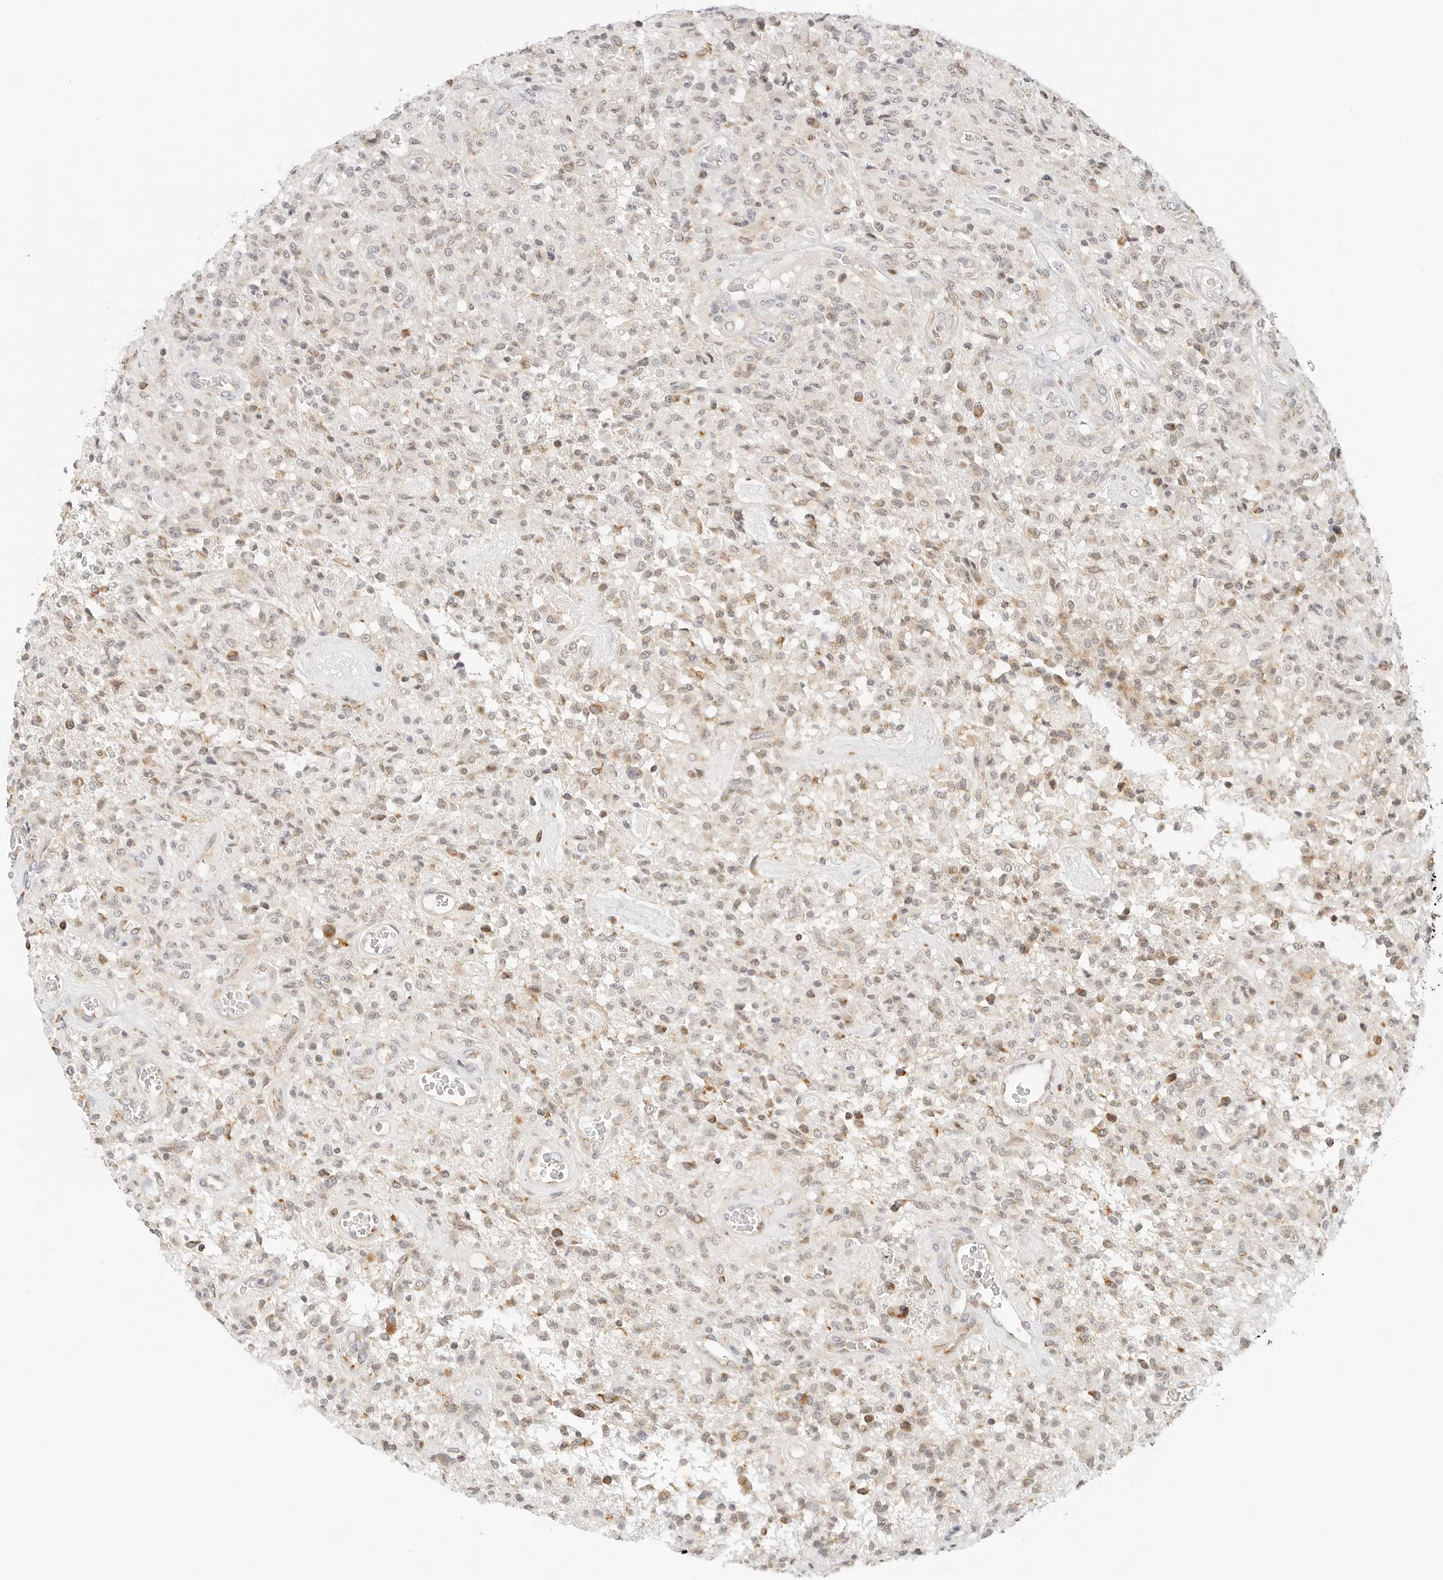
{"staining": {"intensity": "moderate", "quantity": "<25%", "location": "cytoplasmic/membranous"}, "tissue": "glioma", "cell_type": "Tumor cells", "image_type": "cancer", "snomed": [{"axis": "morphology", "description": "Glioma, malignant, High grade"}, {"axis": "topography", "description": "Brain"}], "caption": "Immunohistochemistry (IHC) of malignant glioma (high-grade) reveals low levels of moderate cytoplasmic/membranous positivity in about <25% of tumor cells.", "gene": "ATL1", "patient": {"sex": "female", "age": 57}}